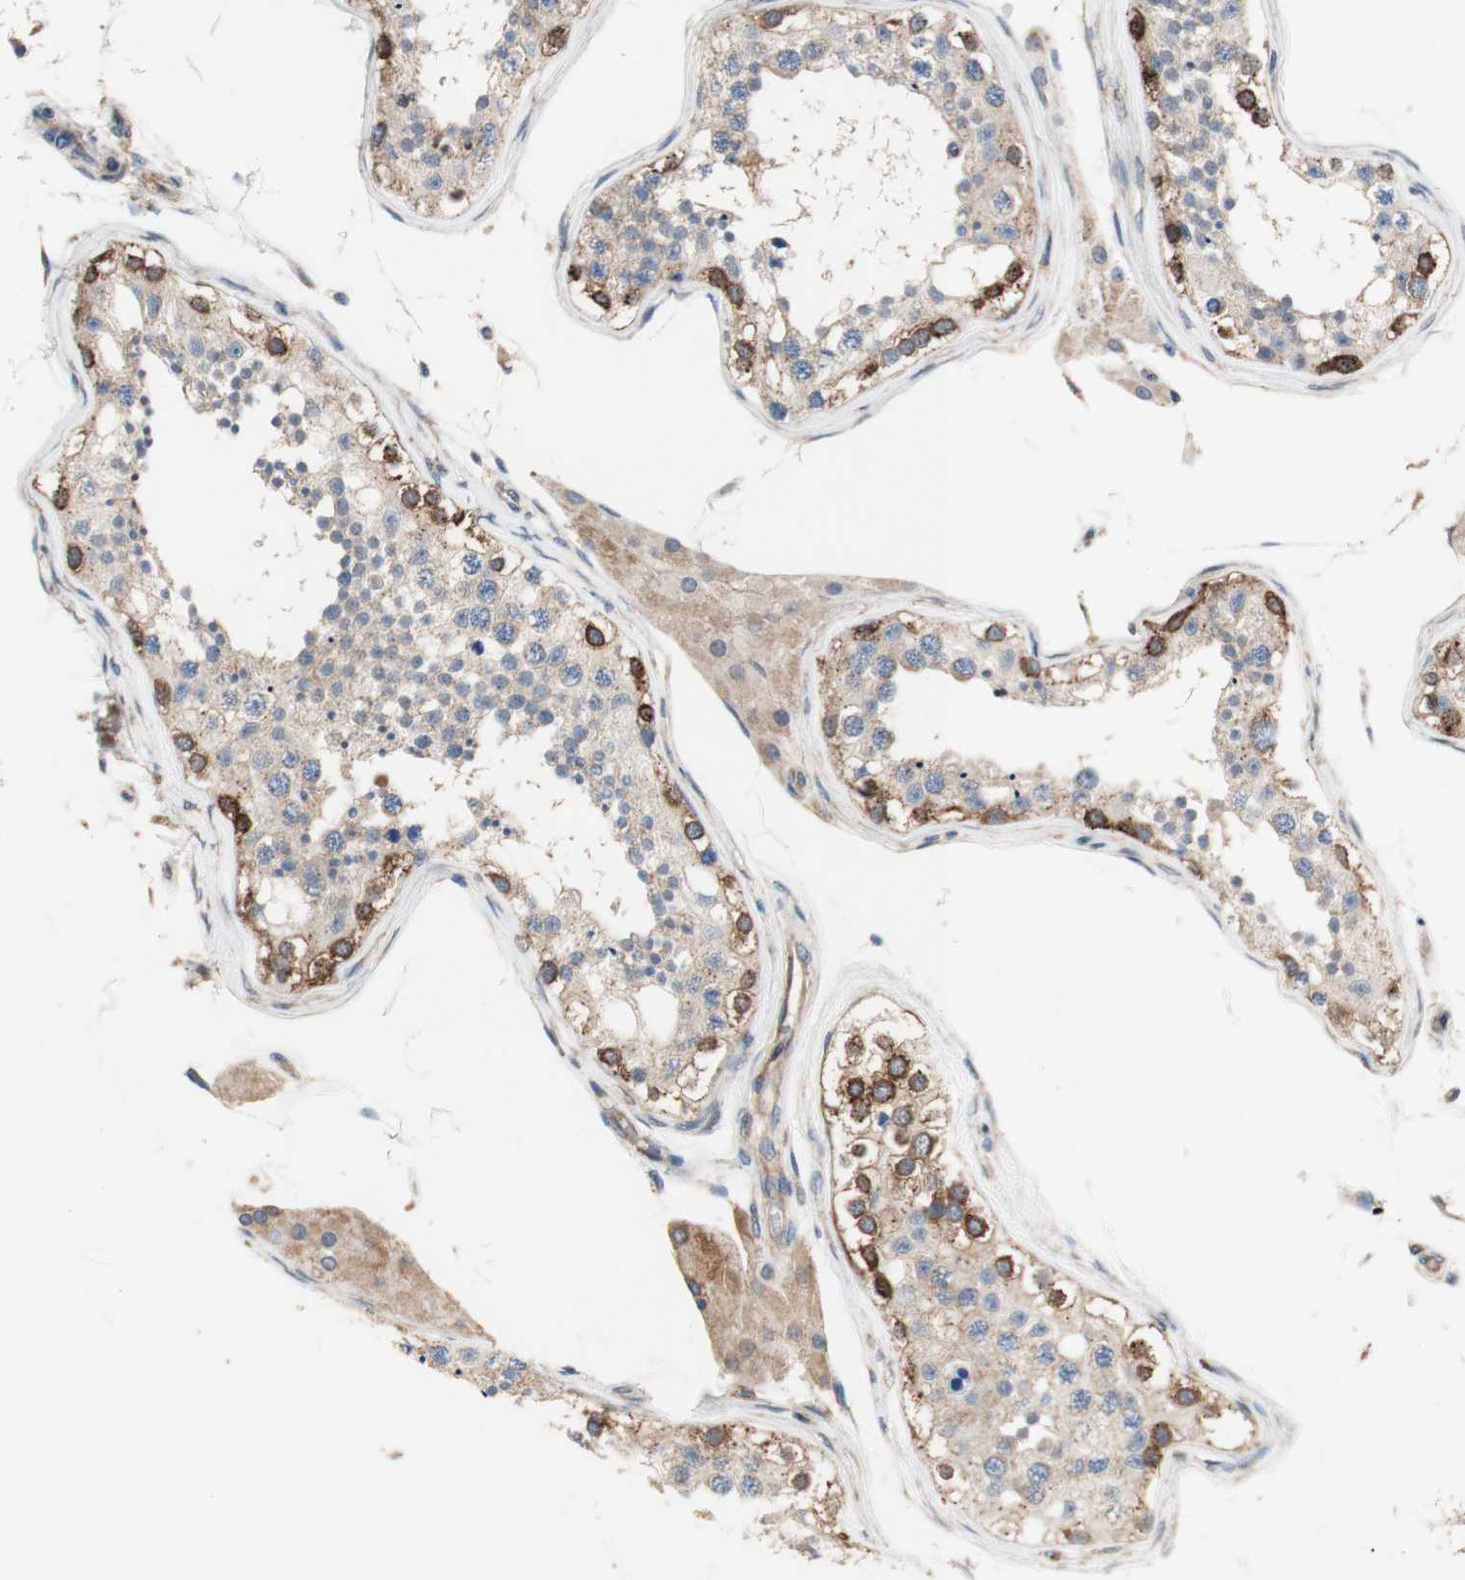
{"staining": {"intensity": "strong", "quantity": "<25%", "location": "cytoplasmic/membranous"}, "tissue": "testis", "cell_type": "Cells in seminiferous ducts", "image_type": "normal", "snomed": [{"axis": "morphology", "description": "Normal tissue, NOS"}, {"axis": "topography", "description": "Testis"}], "caption": "Strong cytoplasmic/membranous positivity for a protein is appreciated in about <25% of cells in seminiferous ducts of normal testis using IHC.", "gene": "FMR1", "patient": {"sex": "male", "age": 68}}